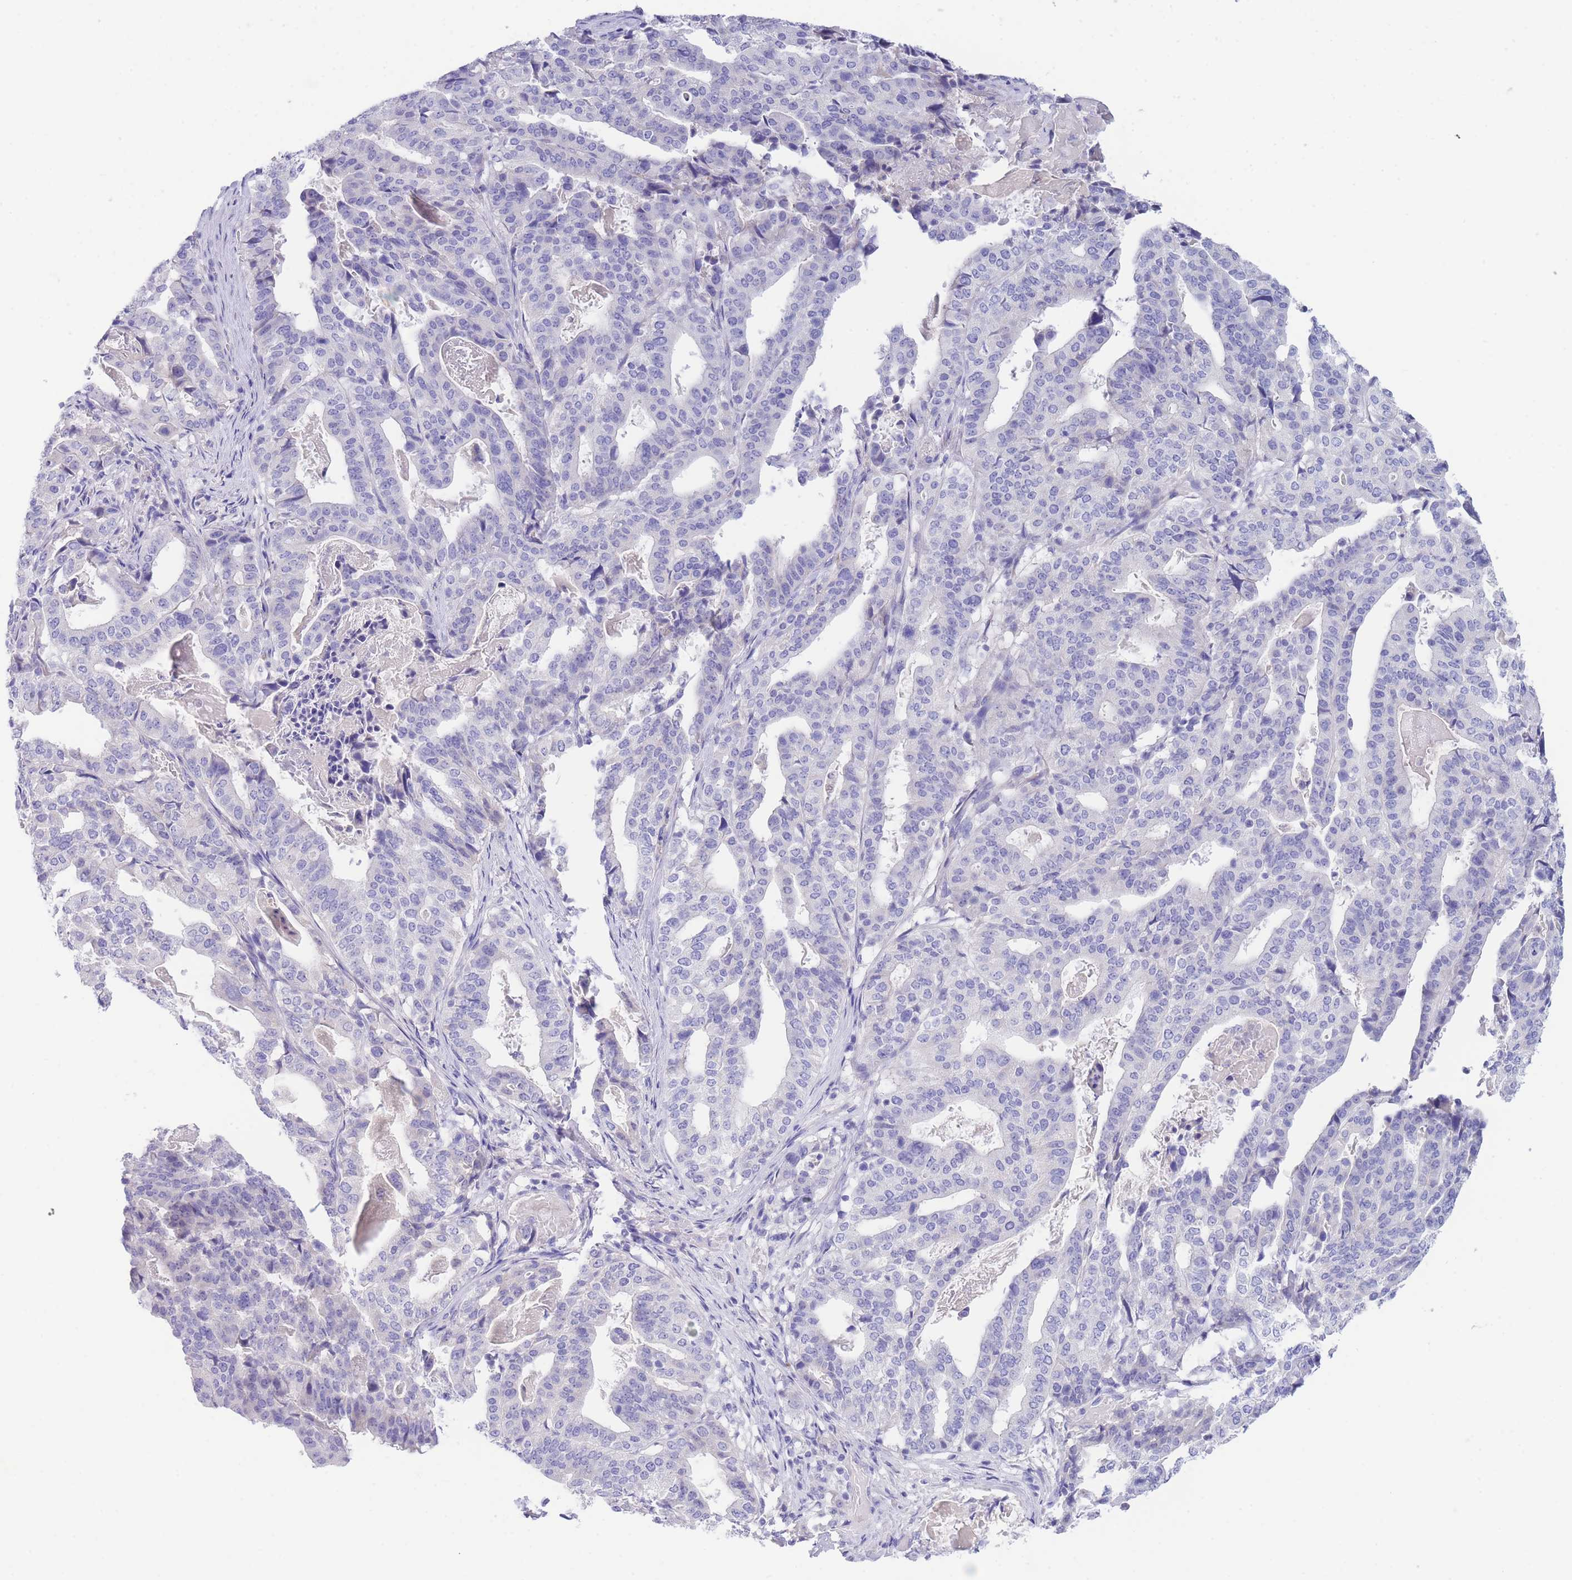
{"staining": {"intensity": "negative", "quantity": "none", "location": "none"}, "tissue": "stomach cancer", "cell_type": "Tumor cells", "image_type": "cancer", "snomed": [{"axis": "morphology", "description": "Adenocarcinoma, NOS"}, {"axis": "topography", "description": "Stomach"}], "caption": "Stomach cancer stained for a protein using immunohistochemistry displays no staining tumor cells.", "gene": "PCDHB3", "patient": {"sex": "male", "age": 48}}